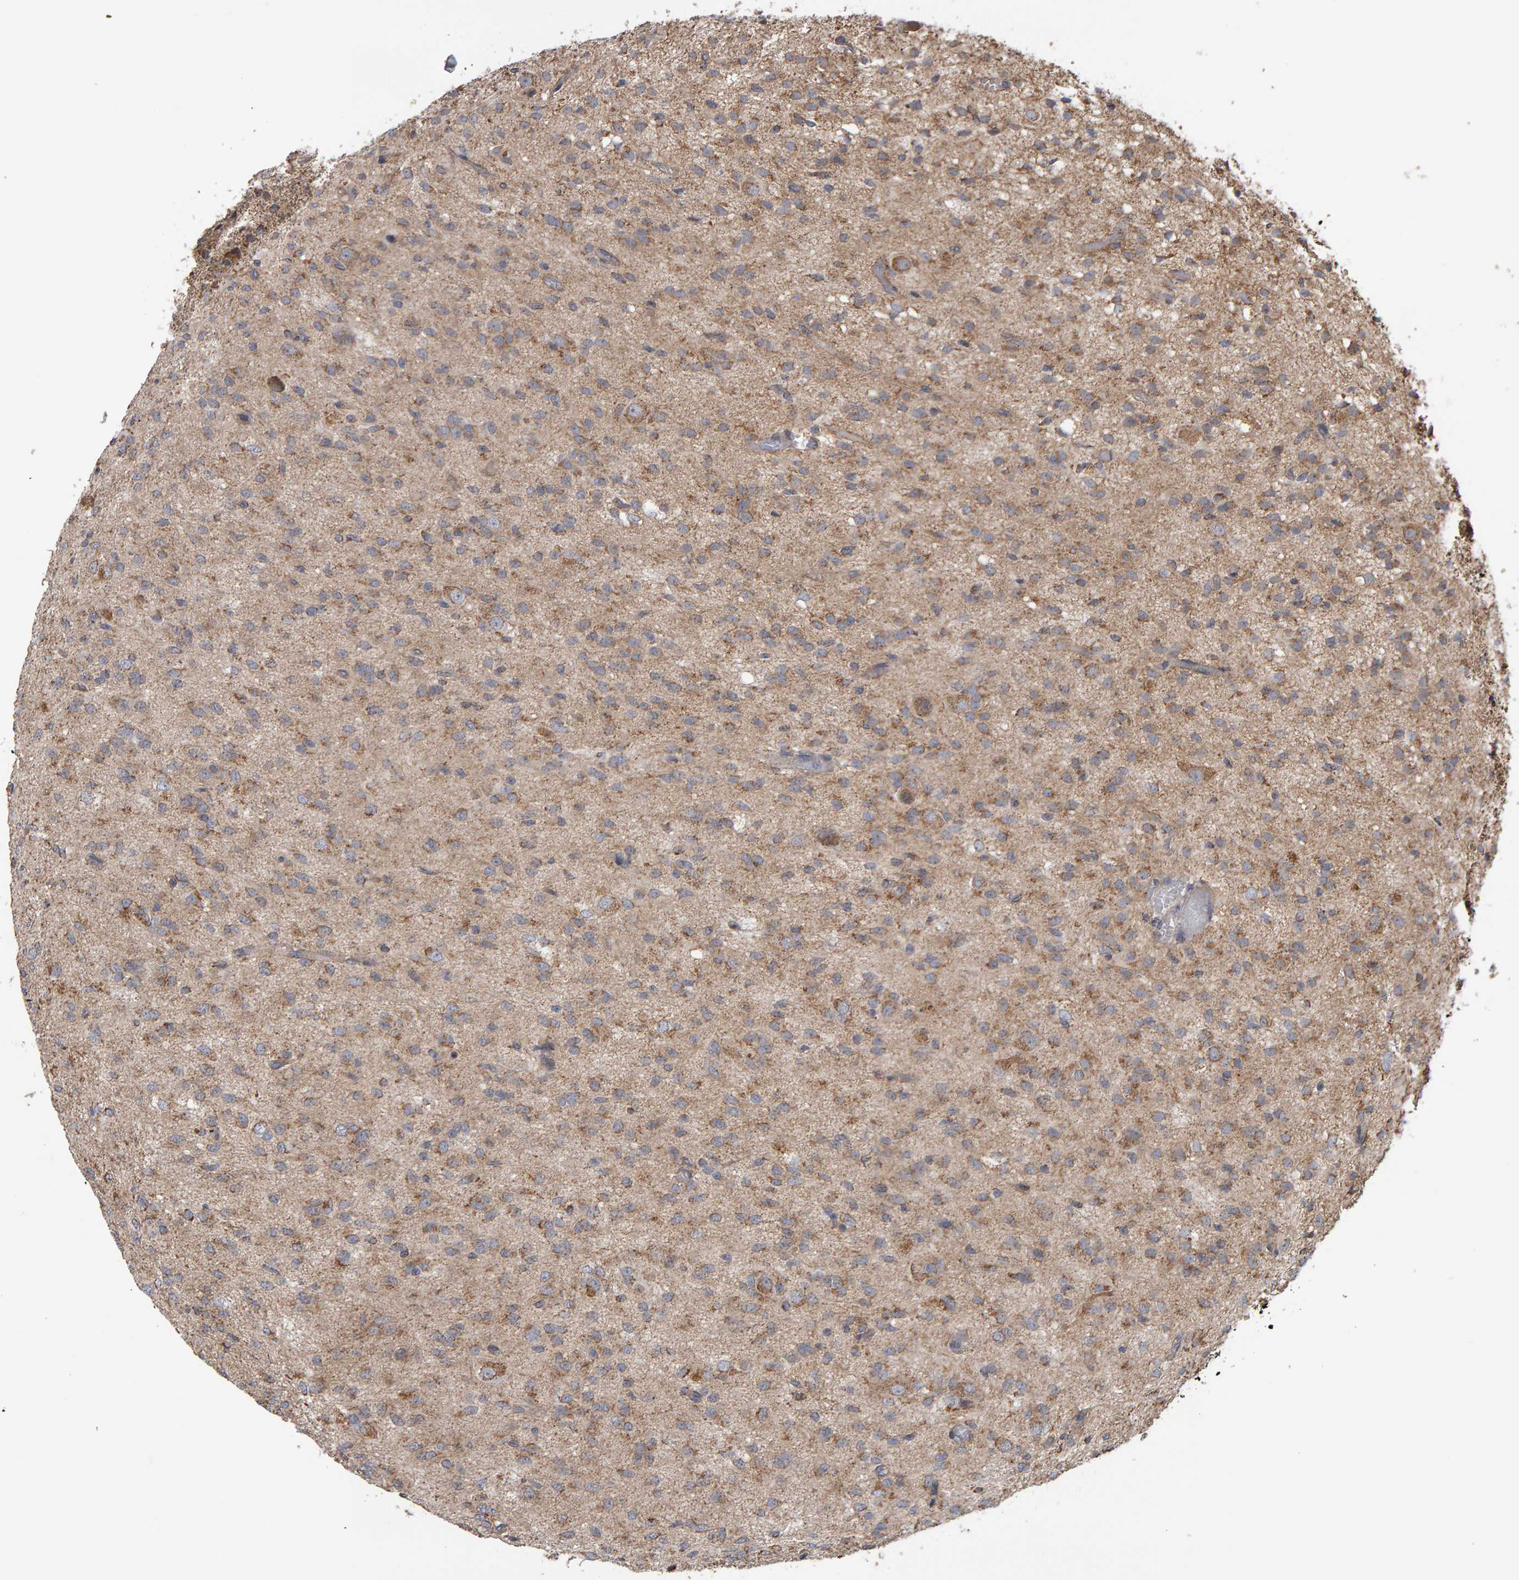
{"staining": {"intensity": "weak", "quantity": ">75%", "location": "cytoplasmic/membranous"}, "tissue": "glioma", "cell_type": "Tumor cells", "image_type": "cancer", "snomed": [{"axis": "morphology", "description": "Glioma, malignant, High grade"}, {"axis": "topography", "description": "Brain"}], "caption": "Brown immunohistochemical staining in glioma demonstrates weak cytoplasmic/membranous expression in approximately >75% of tumor cells.", "gene": "TOM1L1", "patient": {"sex": "female", "age": 59}}